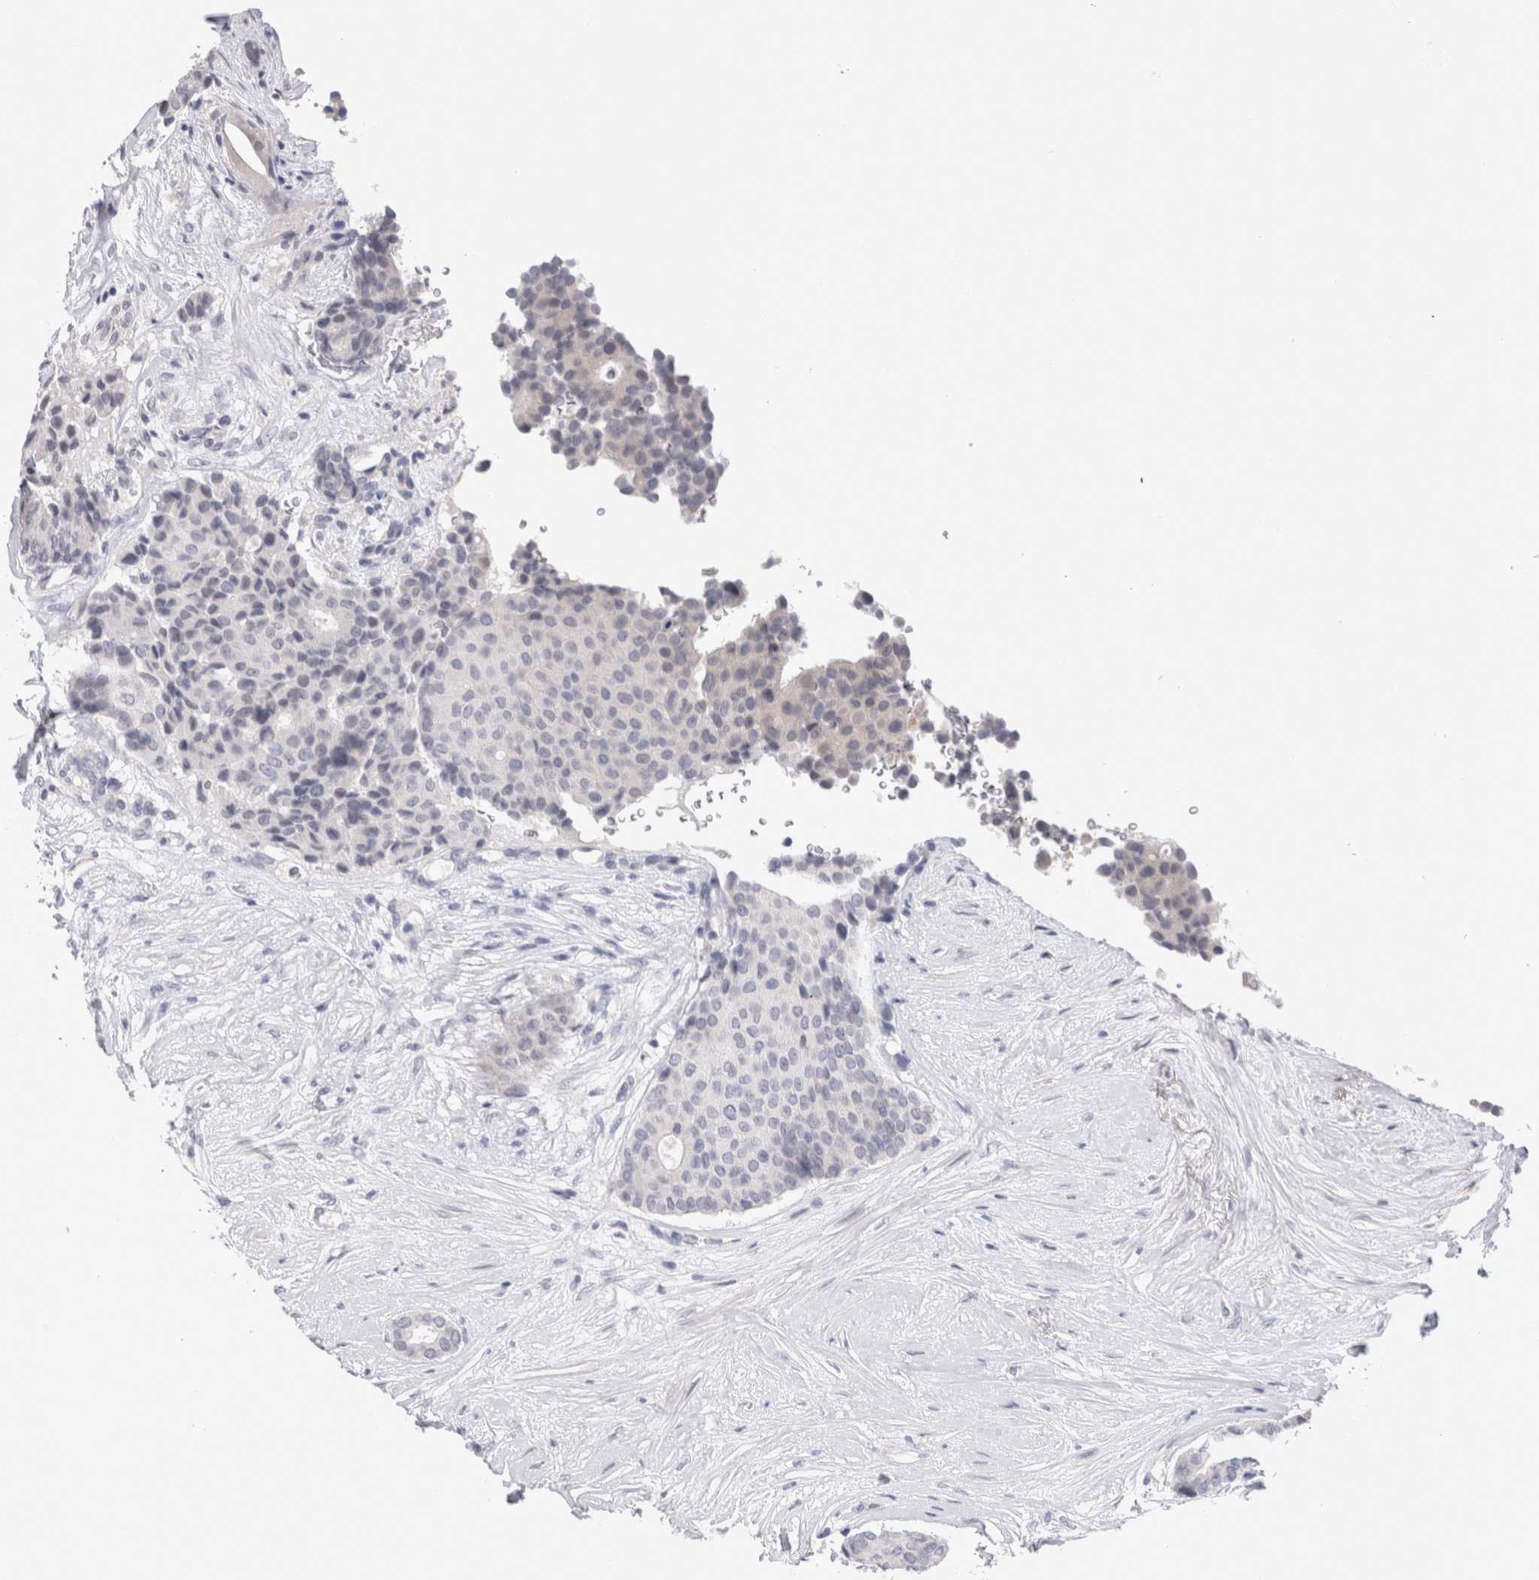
{"staining": {"intensity": "negative", "quantity": "none", "location": "none"}, "tissue": "breast cancer", "cell_type": "Tumor cells", "image_type": "cancer", "snomed": [{"axis": "morphology", "description": "Duct carcinoma"}, {"axis": "topography", "description": "Breast"}], "caption": "Photomicrograph shows no significant protein positivity in tumor cells of breast cancer (infiltrating ductal carcinoma).", "gene": "CRYBG1", "patient": {"sex": "female", "age": 75}}